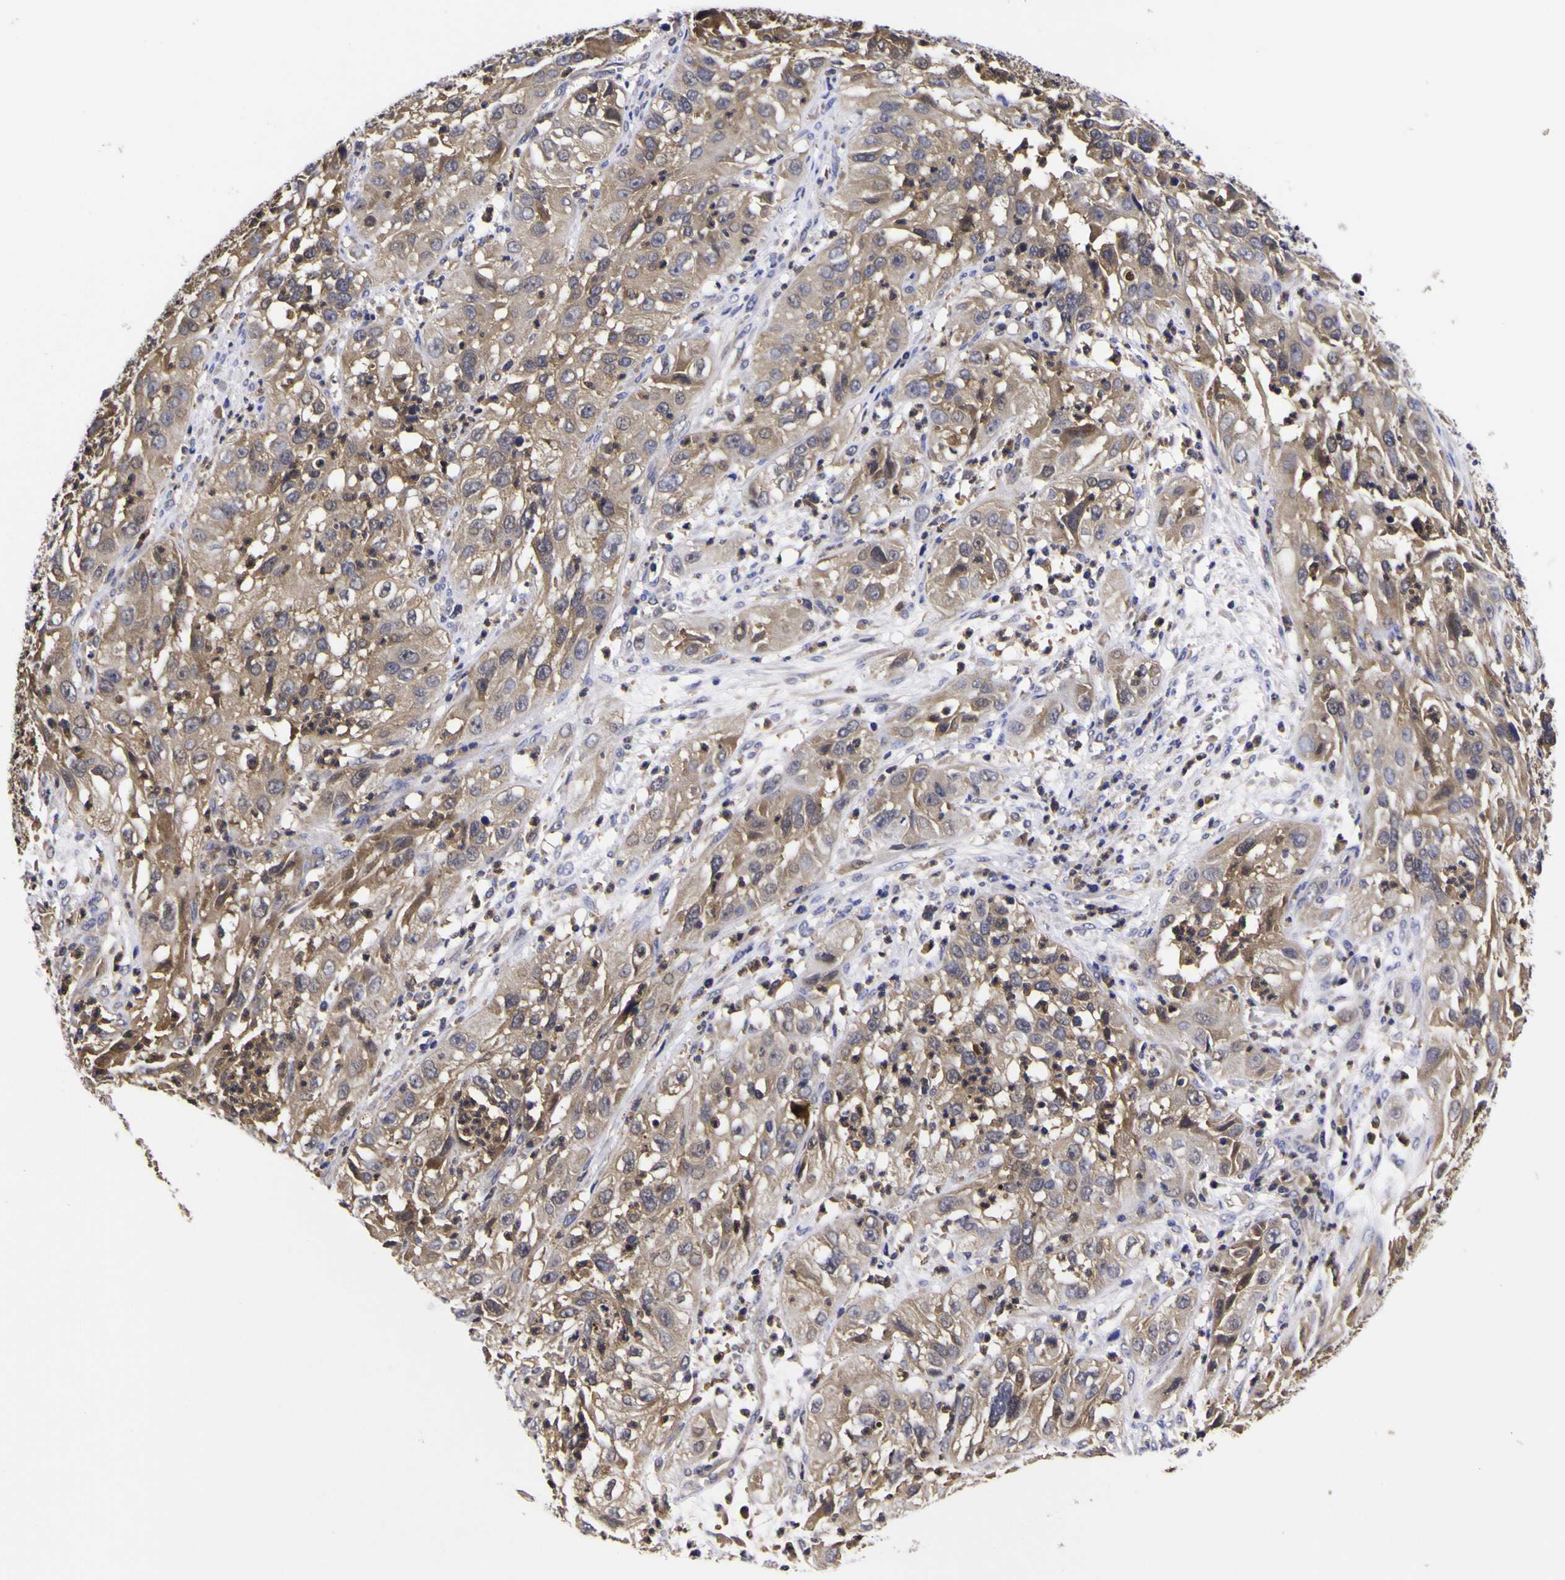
{"staining": {"intensity": "weak", "quantity": ">75%", "location": "cytoplasmic/membranous"}, "tissue": "cervical cancer", "cell_type": "Tumor cells", "image_type": "cancer", "snomed": [{"axis": "morphology", "description": "Squamous cell carcinoma, NOS"}, {"axis": "topography", "description": "Cervix"}], "caption": "Weak cytoplasmic/membranous staining is identified in approximately >75% of tumor cells in cervical cancer (squamous cell carcinoma).", "gene": "MAPK14", "patient": {"sex": "female", "age": 32}}